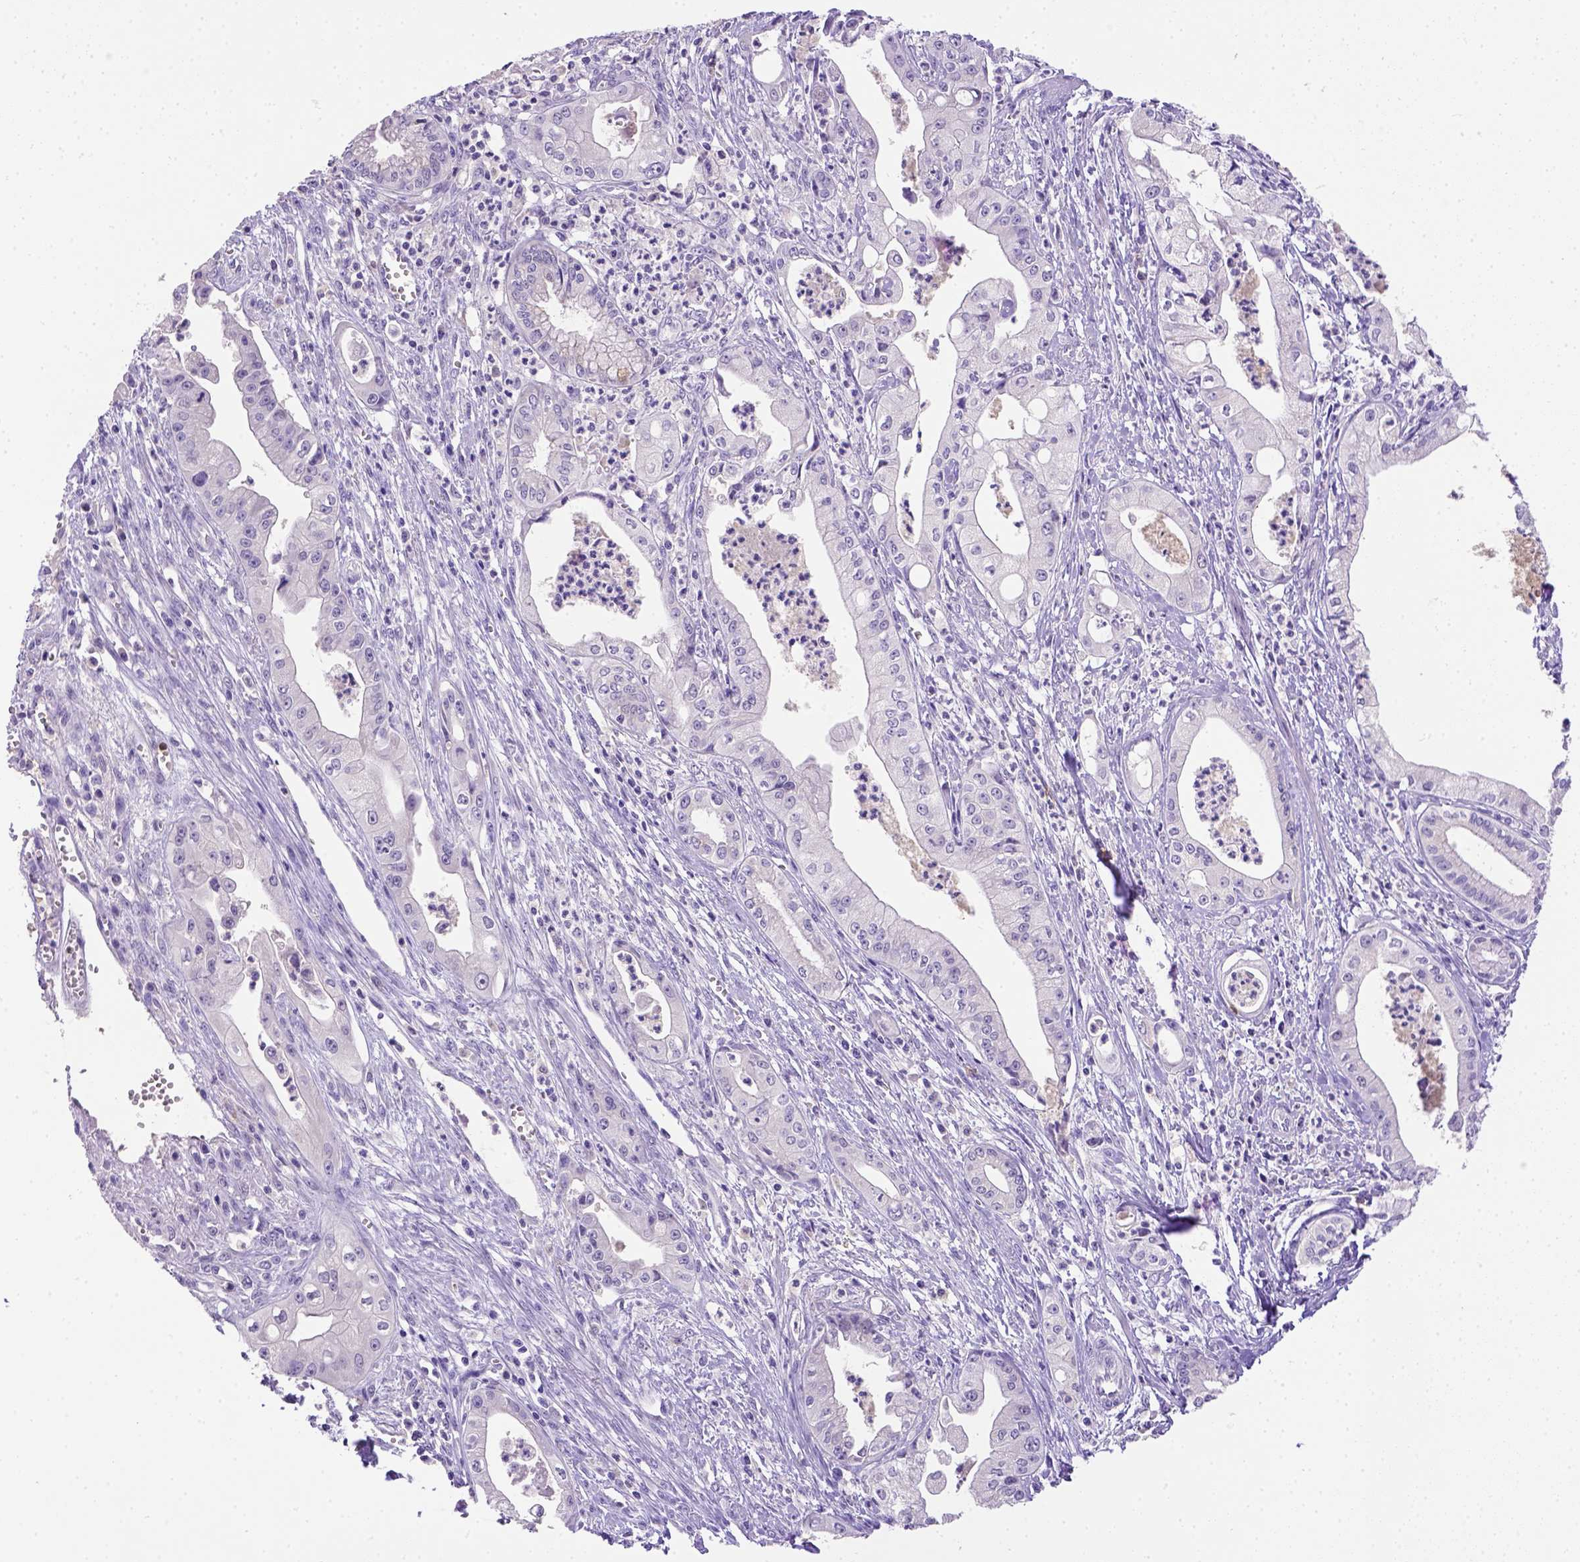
{"staining": {"intensity": "negative", "quantity": "none", "location": "none"}, "tissue": "pancreatic cancer", "cell_type": "Tumor cells", "image_type": "cancer", "snomed": [{"axis": "morphology", "description": "Adenocarcinoma, NOS"}, {"axis": "topography", "description": "Pancreas"}], "caption": "Tumor cells are negative for protein expression in human pancreatic cancer (adenocarcinoma). (Brightfield microscopy of DAB (3,3'-diaminobenzidine) immunohistochemistry (IHC) at high magnification).", "gene": "B3GAT1", "patient": {"sex": "female", "age": 65}}